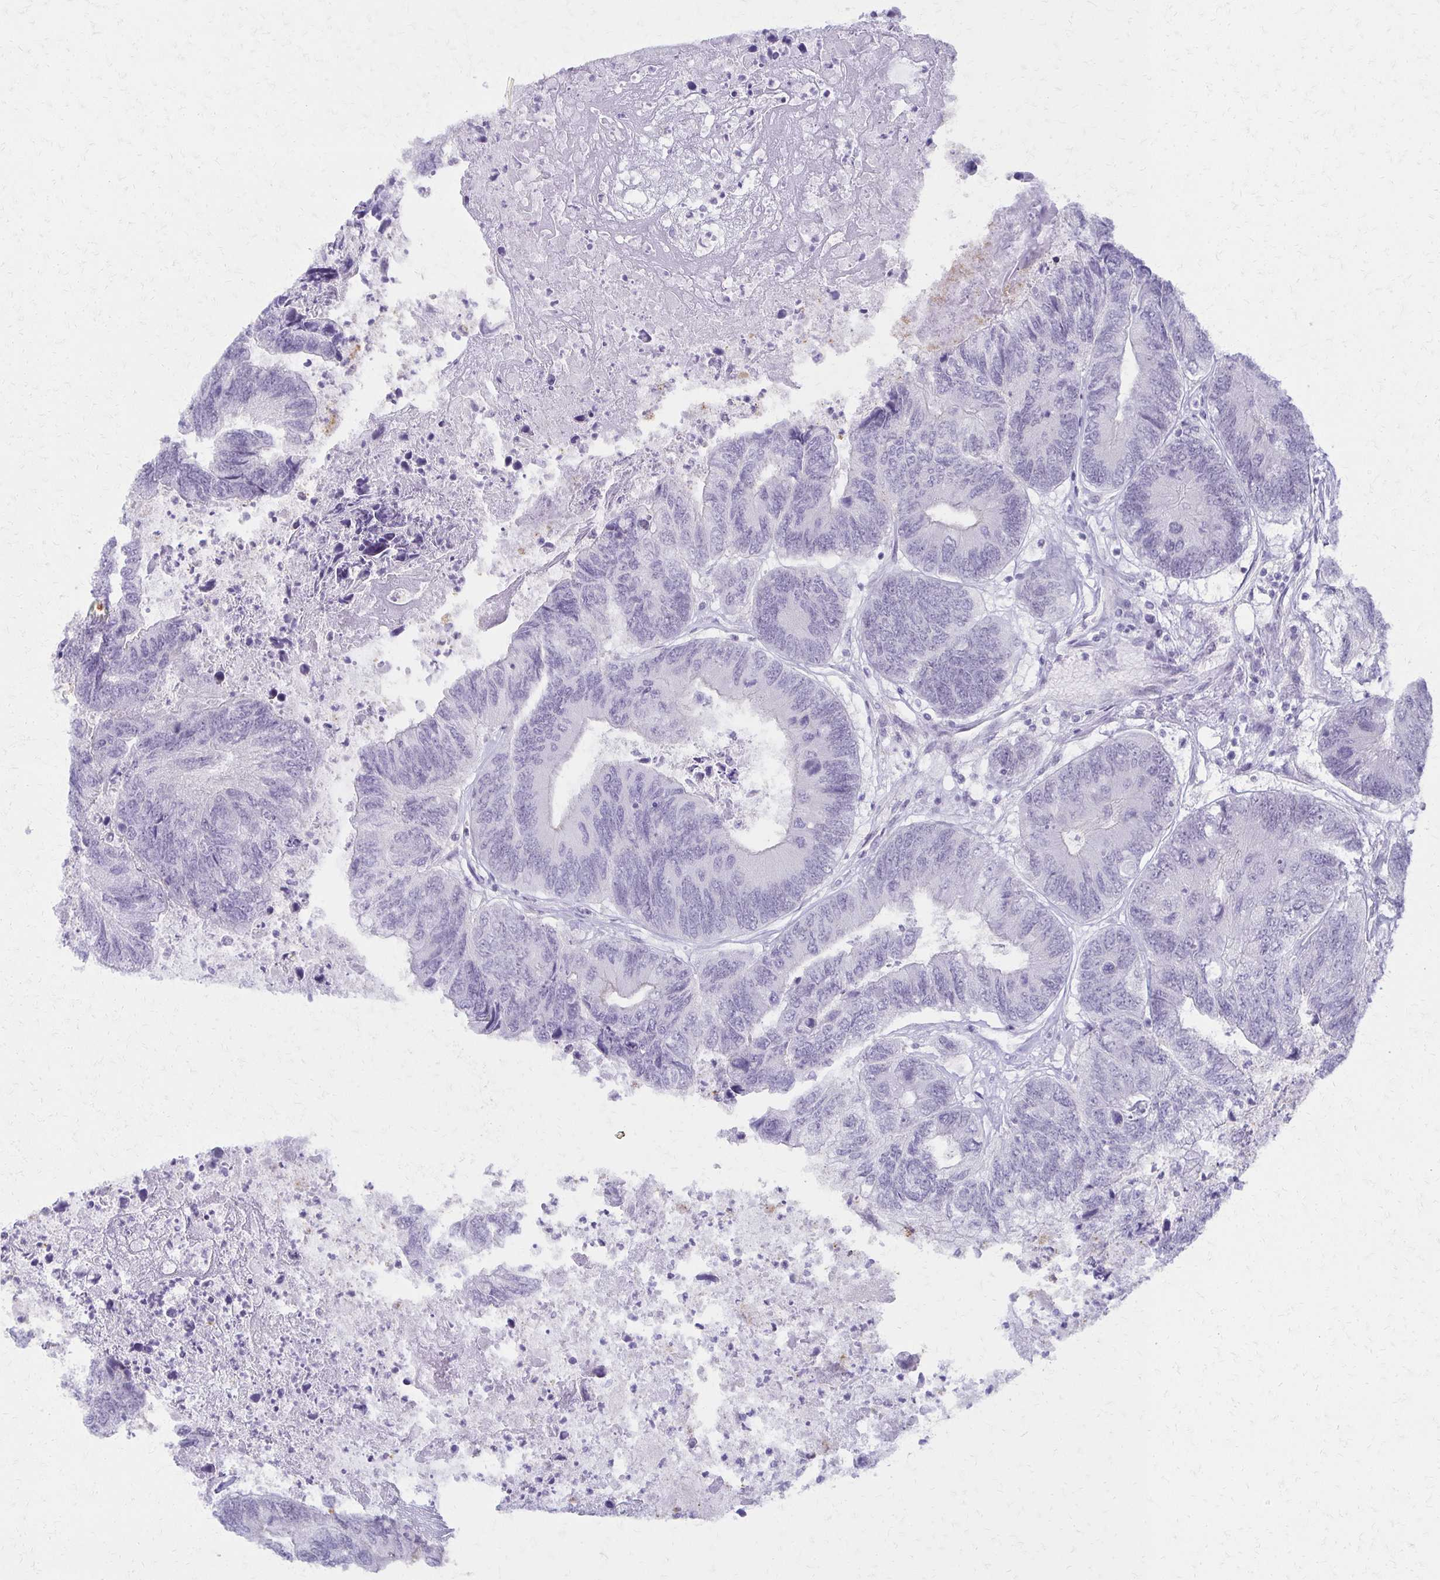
{"staining": {"intensity": "negative", "quantity": "none", "location": "none"}, "tissue": "colorectal cancer", "cell_type": "Tumor cells", "image_type": "cancer", "snomed": [{"axis": "morphology", "description": "Adenocarcinoma, NOS"}, {"axis": "topography", "description": "Colon"}], "caption": "Photomicrograph shows no protein expression in tumor cells of colorectal adenocarcinoma tissue.", "gene": "MORC4", "patient": {"sex": "female", "age": 67}}